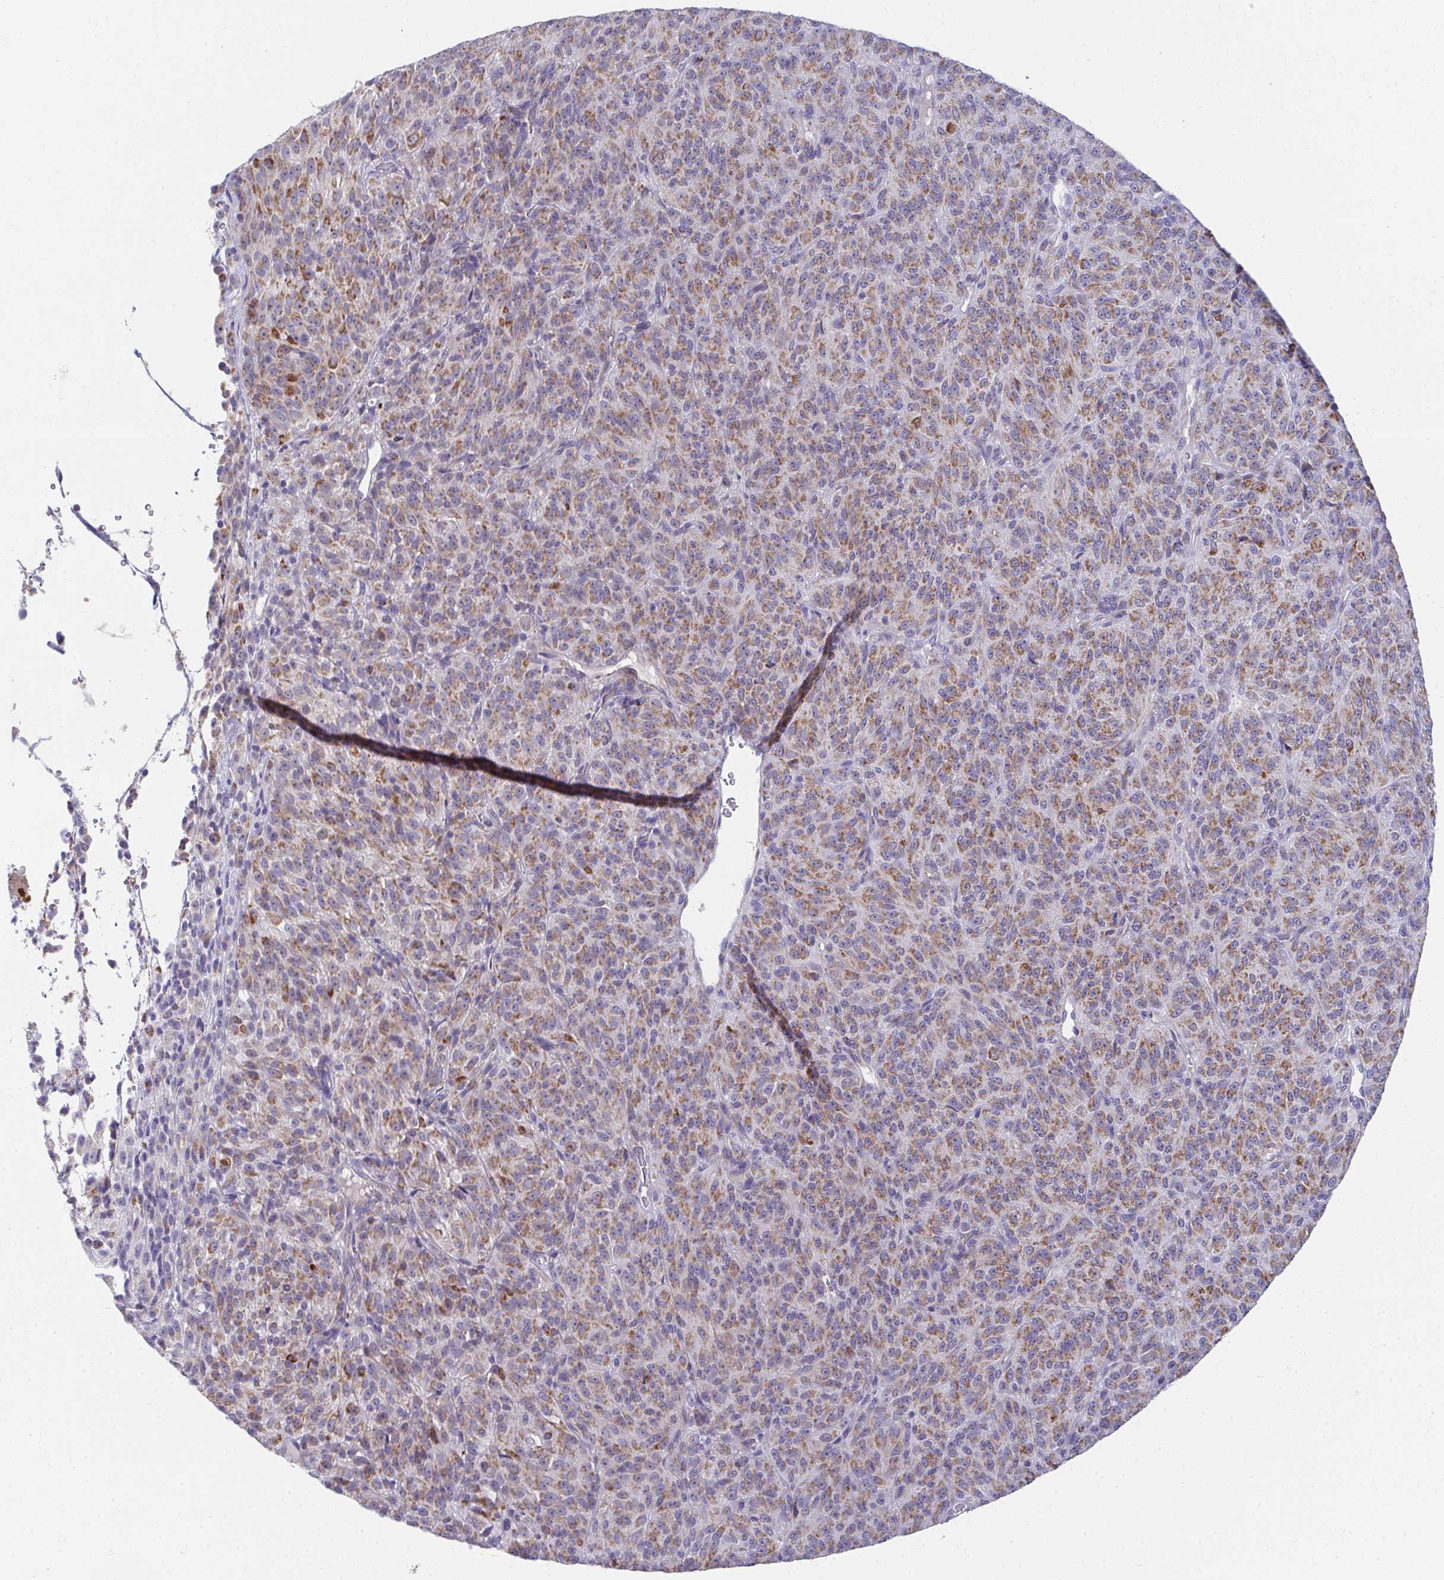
{"staining": {"intensity": "moderate", "quantity": ">75%", "location": "cytoplasmic/membranous"}, "tissue": "melanoma", "cell_type": "Tumor cells", "image_type": "cancer", "snomed": [{"axis": "morphology", "description": "Malignant melanoma, Metastatic site"}, {"axis": "topography", "description": "Brain"}], "caption": "Malignant melanoma (metastatic site) stained with immunohistochemistry displays moderate cytoplasmic/membranous staining in approximately >75% of tumor cells.", "gene": "PRRG3", "patient": {"sex": "female", "age": 56}}